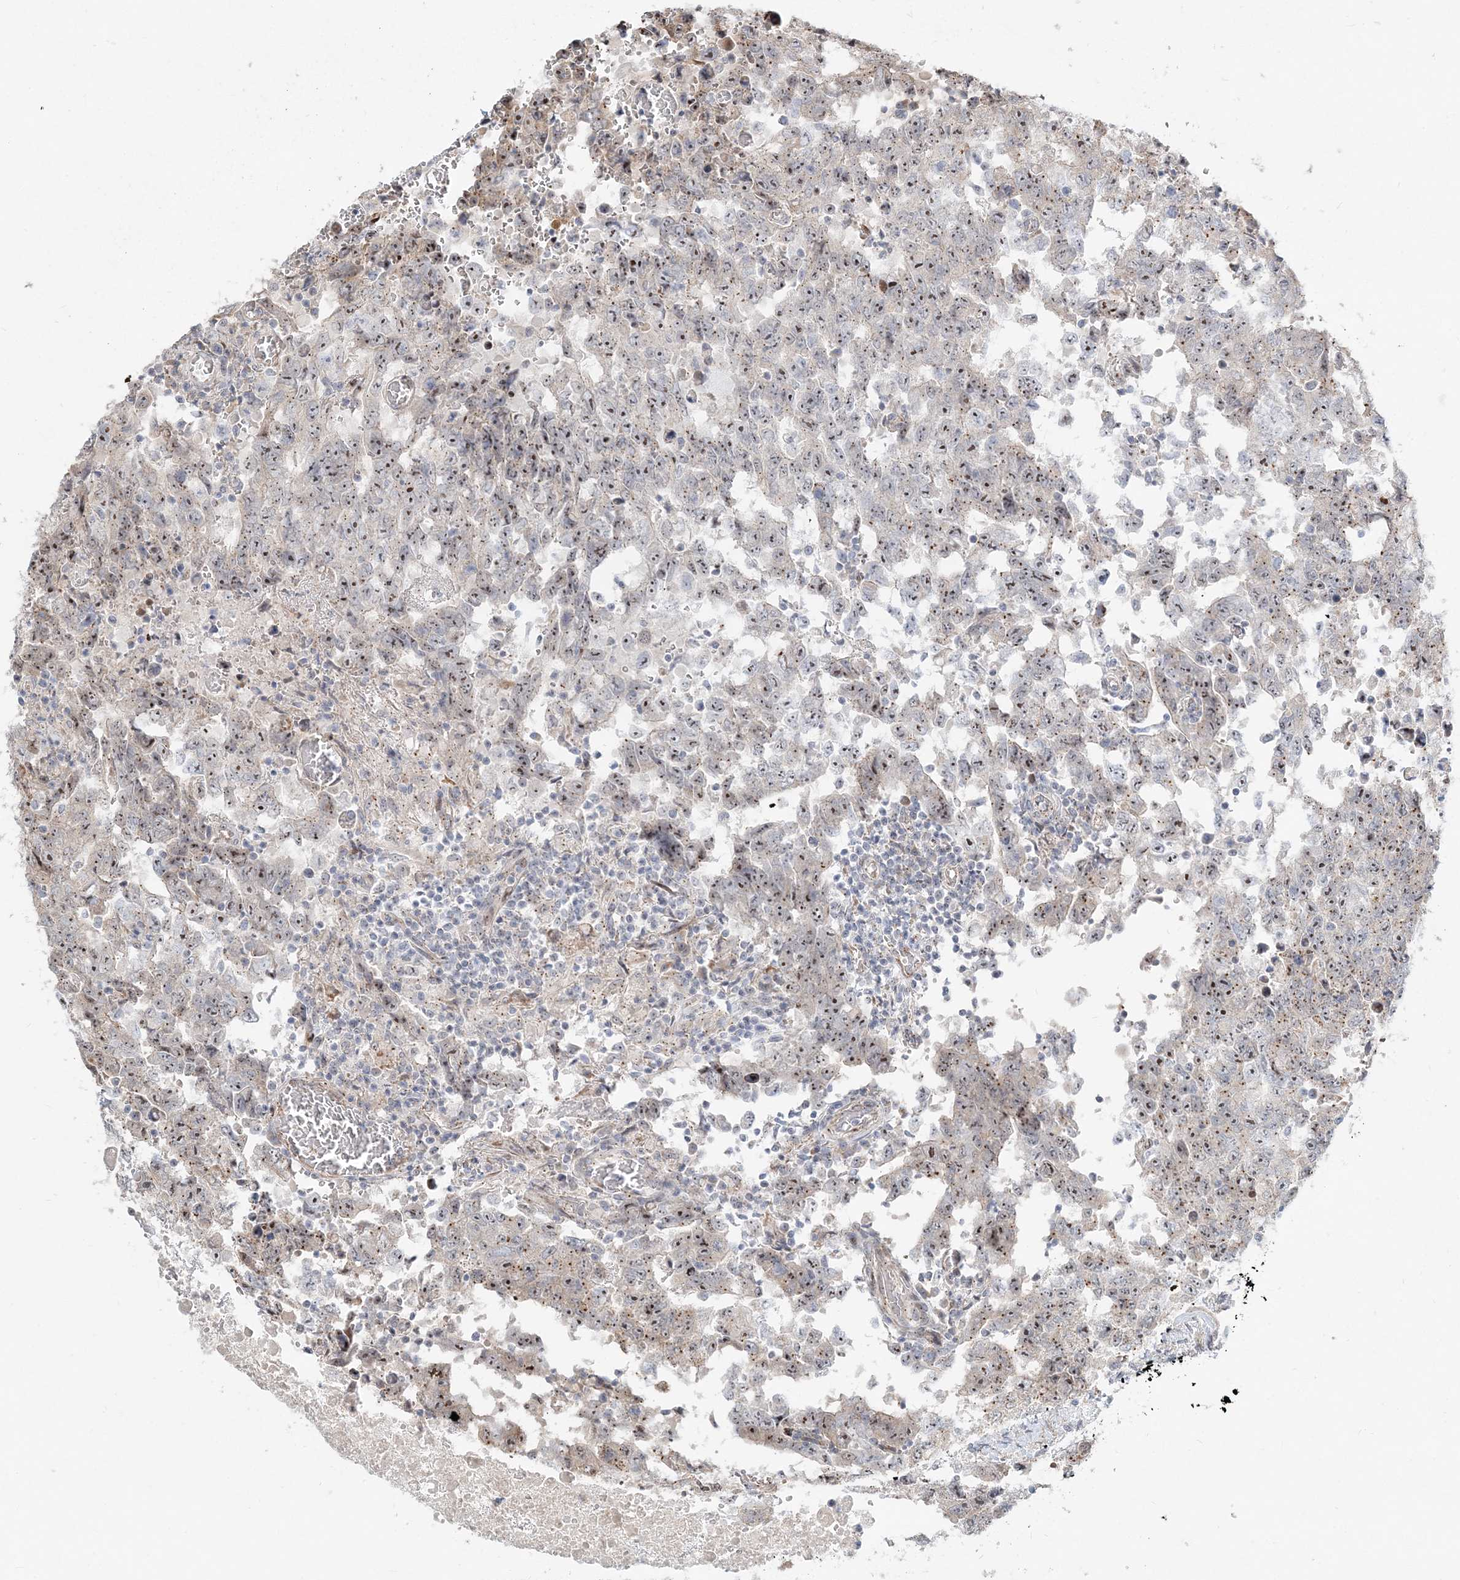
{"staining": {"intensity": "moderate", "quantity": ">75%", "location": "nuclear"}, "tissue": "testis cancer", "cell_type": "Tumor cells", "image_type": "cancer", "snomed": [{"axis": "morphology", "description": "Carcinoma, Embryonal, NOS"}, {"axis": "topography", "description": "Testis"}], "caption": "Brown immunohistochemical staining in testis cancer (embryonal carcinoma) shows moderate nuclear positivity in about >75% of tumor cells.", "gene": "CXXC5", "patient": {"sex": "male", "age": 26}}